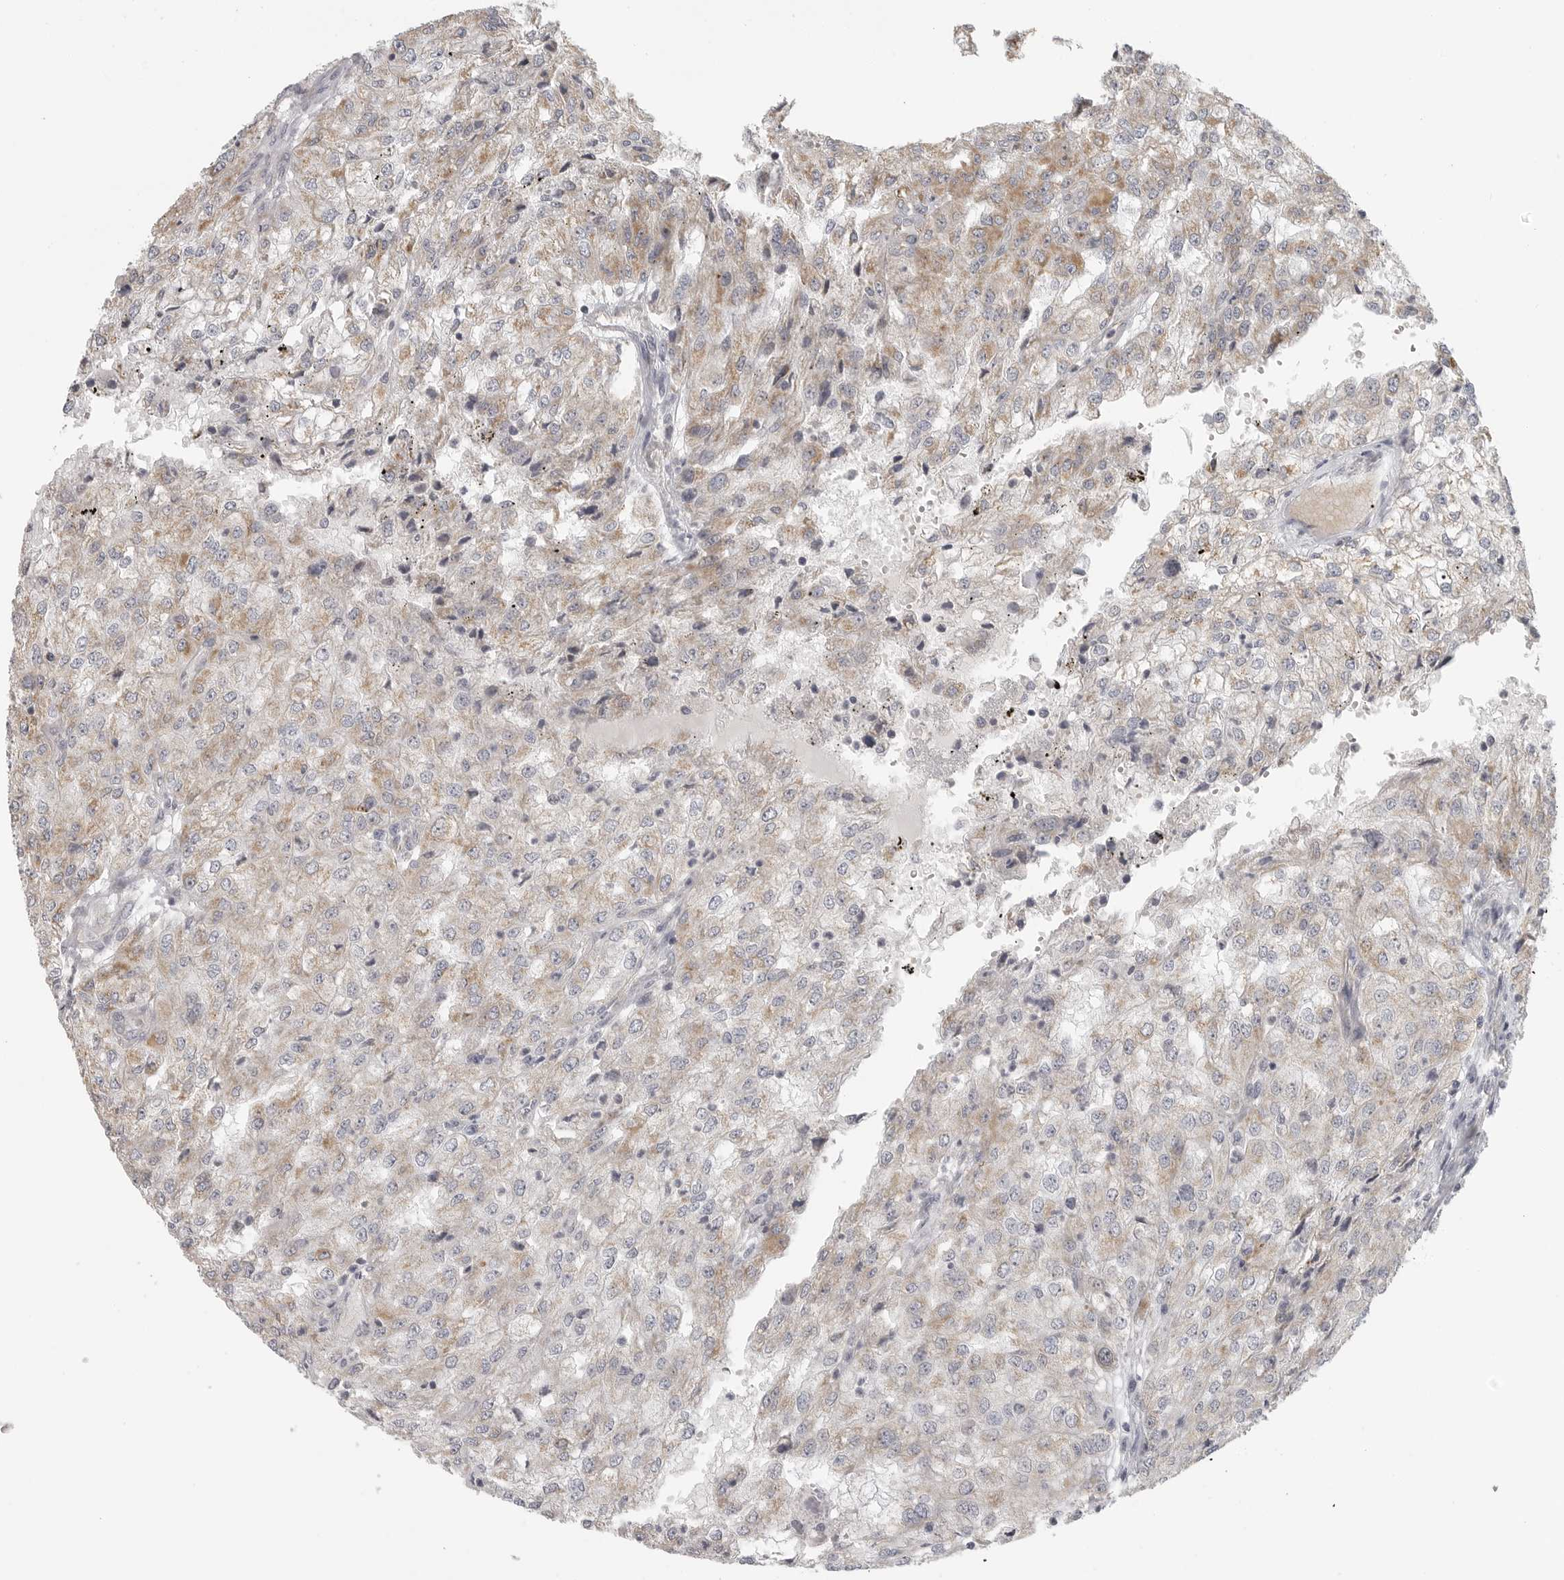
{"staining": {"intensity": "weak", "quantity": "<25%", "location": "cytoplasmic/membranous"}, "tissue": "renal cancer", "cell_type": "Tumor cells", "image_type": "cancer", "snomed": [{"axis": "morphology", "description": "Adenocarcinoma, NOS"}, {"axis": "topography", "description": "Kidney"}], "caption": "An IHC histopathology image of renal cancer (adenocarcinoma) is shown. There is no staining in tumor cells of renal cancer (adenocarcinoma).", "gene": "RXFP3", "patient": {"sex": "female", "age": 54}}